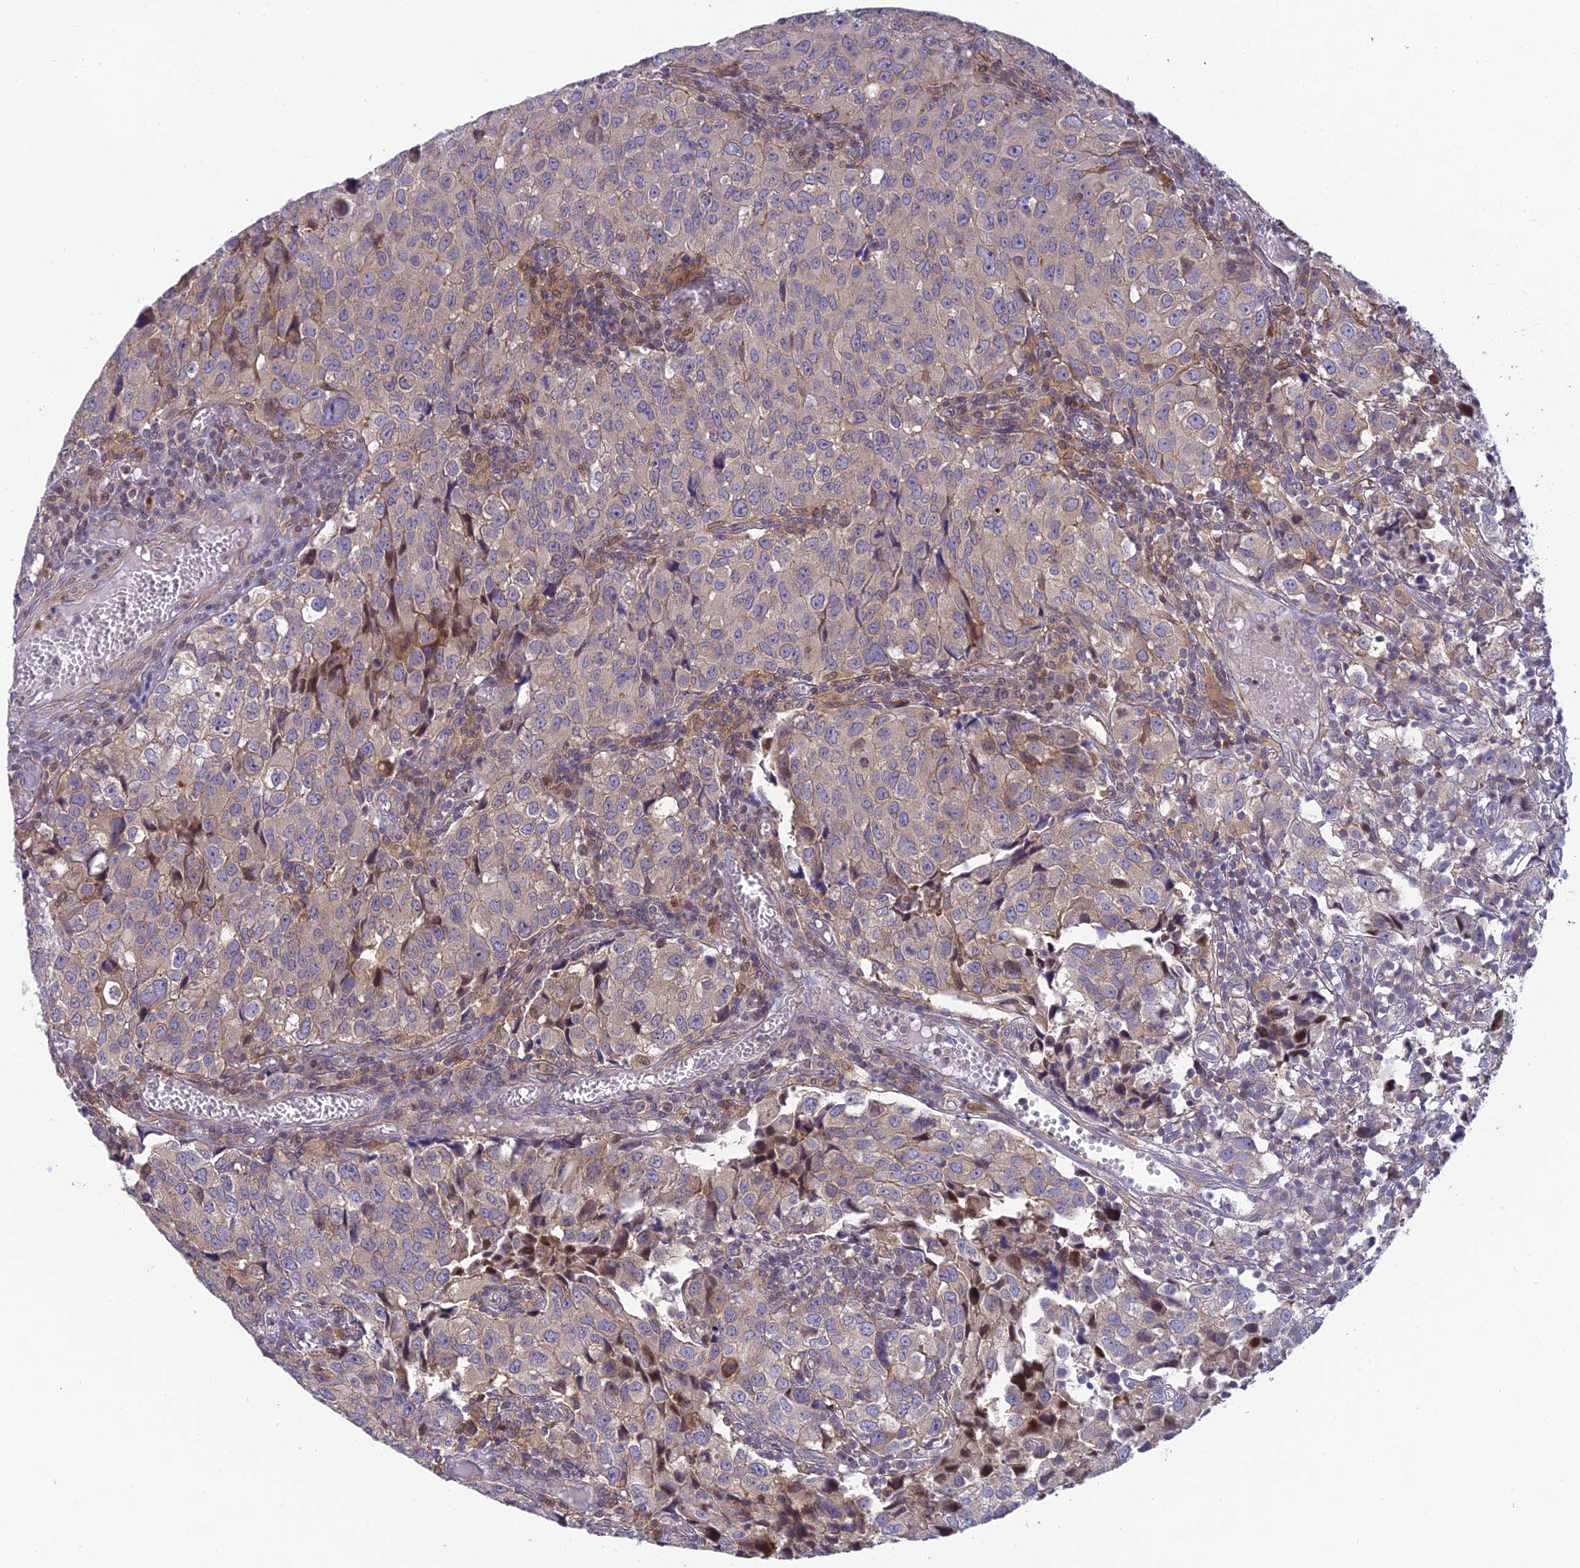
{"staining": {"intensity": "weak", "quantity": "<25%", "location": "cytoplasmic/membranous"}, "tissue": "urothelial cancer", "cell_type": "Tumor cells", "image_type": "cancer", "snomed": [{"axis": "morphology", "description": "Urothelial carcinoma, High grade"}, {"axis": "topography", "description": "Urinary bladder"}], "caption": "Protein analysis of urothelial carcinoma (high-grade) reveals no significant positivity in tumor cells.", "gene": "BMT2", "patient": {"sex": "female", "age": 75}}